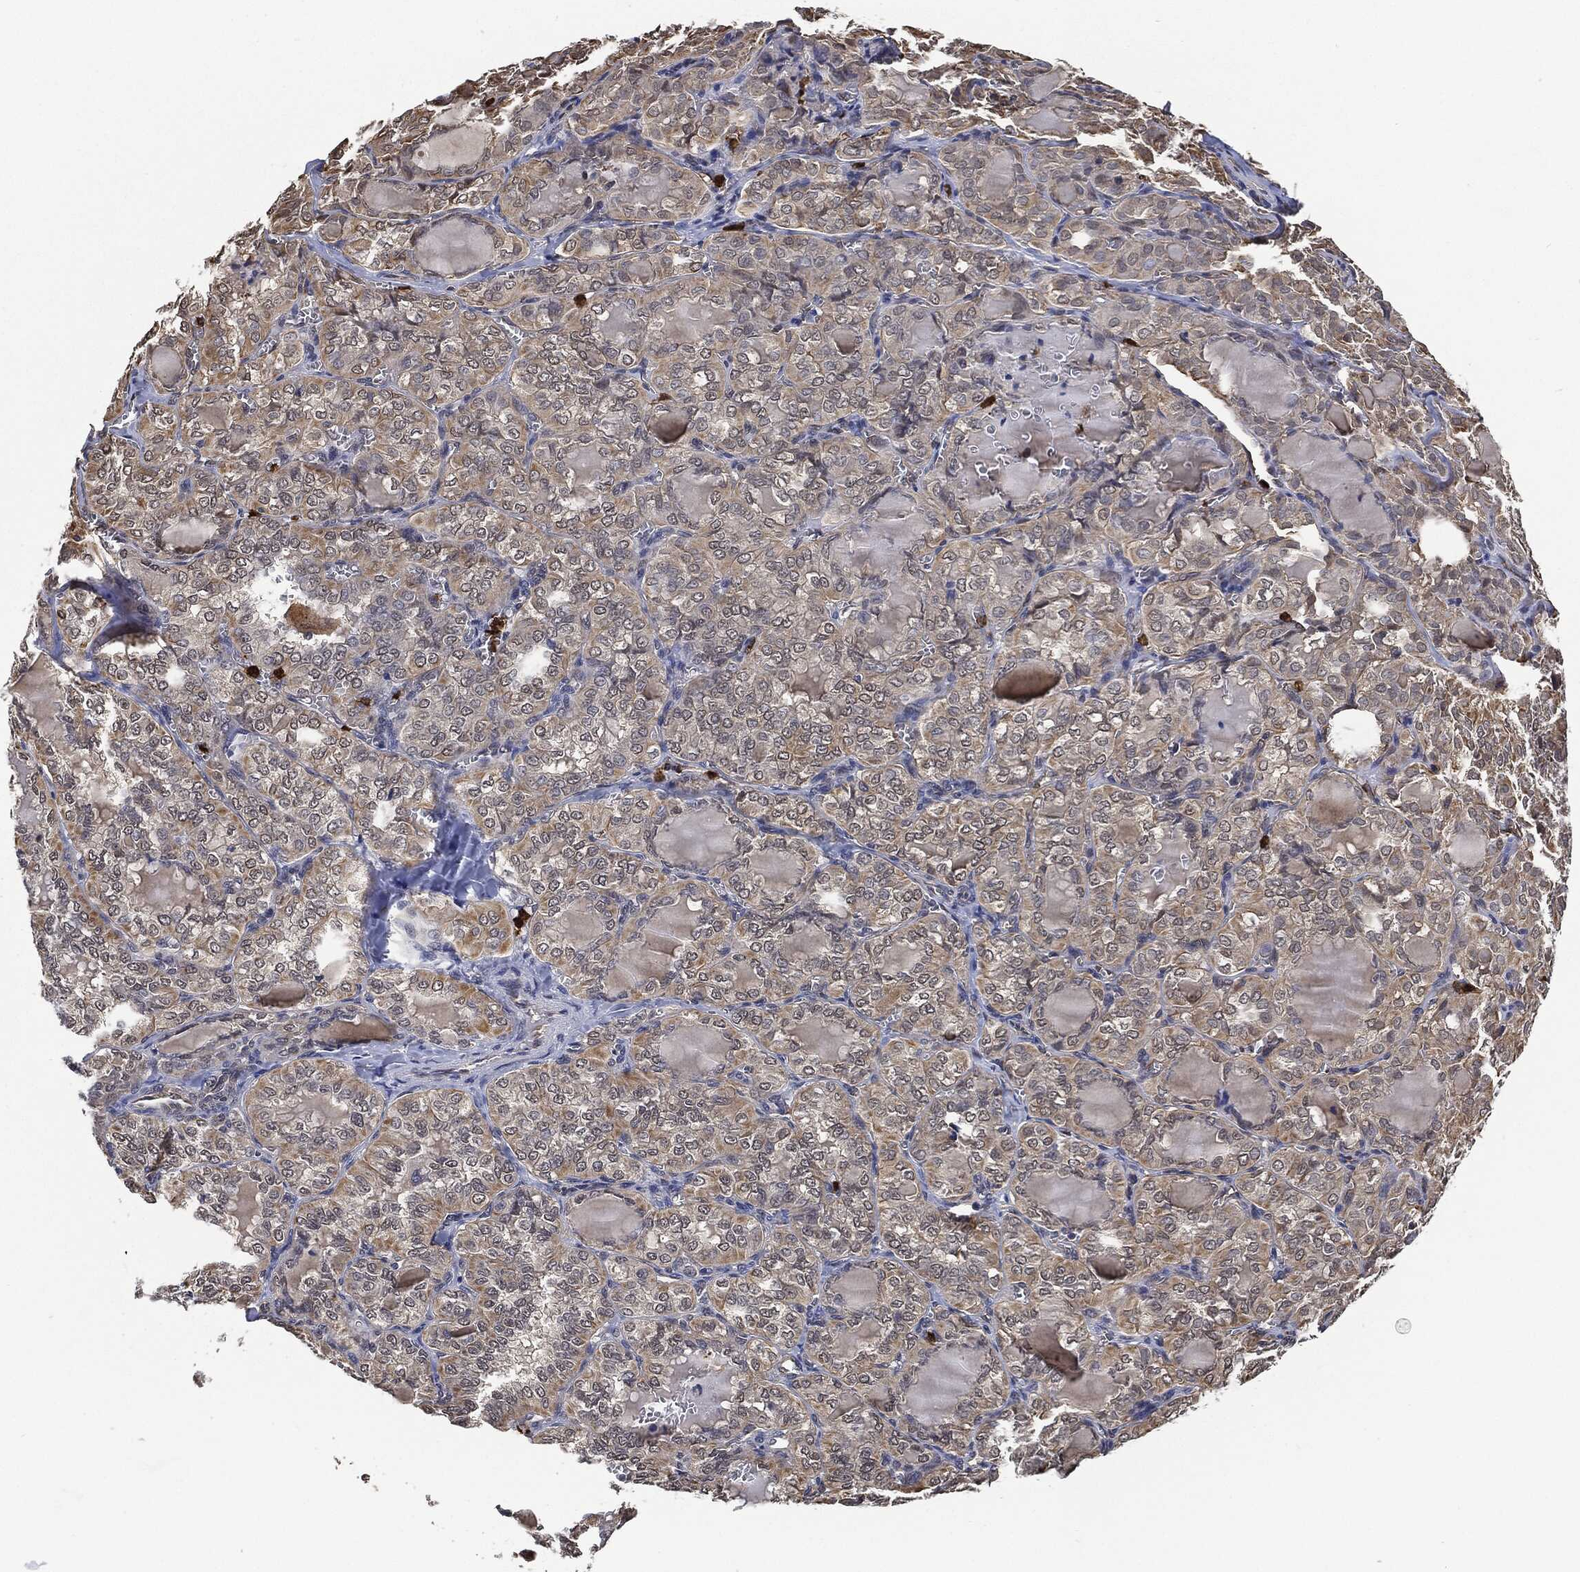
{"staining": {"intensity": "negative", "quantity": "none", "location": "none"}, "tissue": "thyroid cancer", "cell_type": "Tumor cells", "image_type": "cancer", "snomed": [{"axis": "morphology", "description": "Papillary adenocarcinoma, NOS"}, {"axis": "topography", "description": "Thyroid gland"}], "caption": "High magnification brightfield microscopy of papillary adenocarcinoma (thyroid) stained with DAB (3,3'-diaminobenzidine) (brown) and counterstained with hematoxylin (blue): tumor cells show no significant positivity.", "gene": "S100A9", "patient": {"sex": "female", "age": 41}}